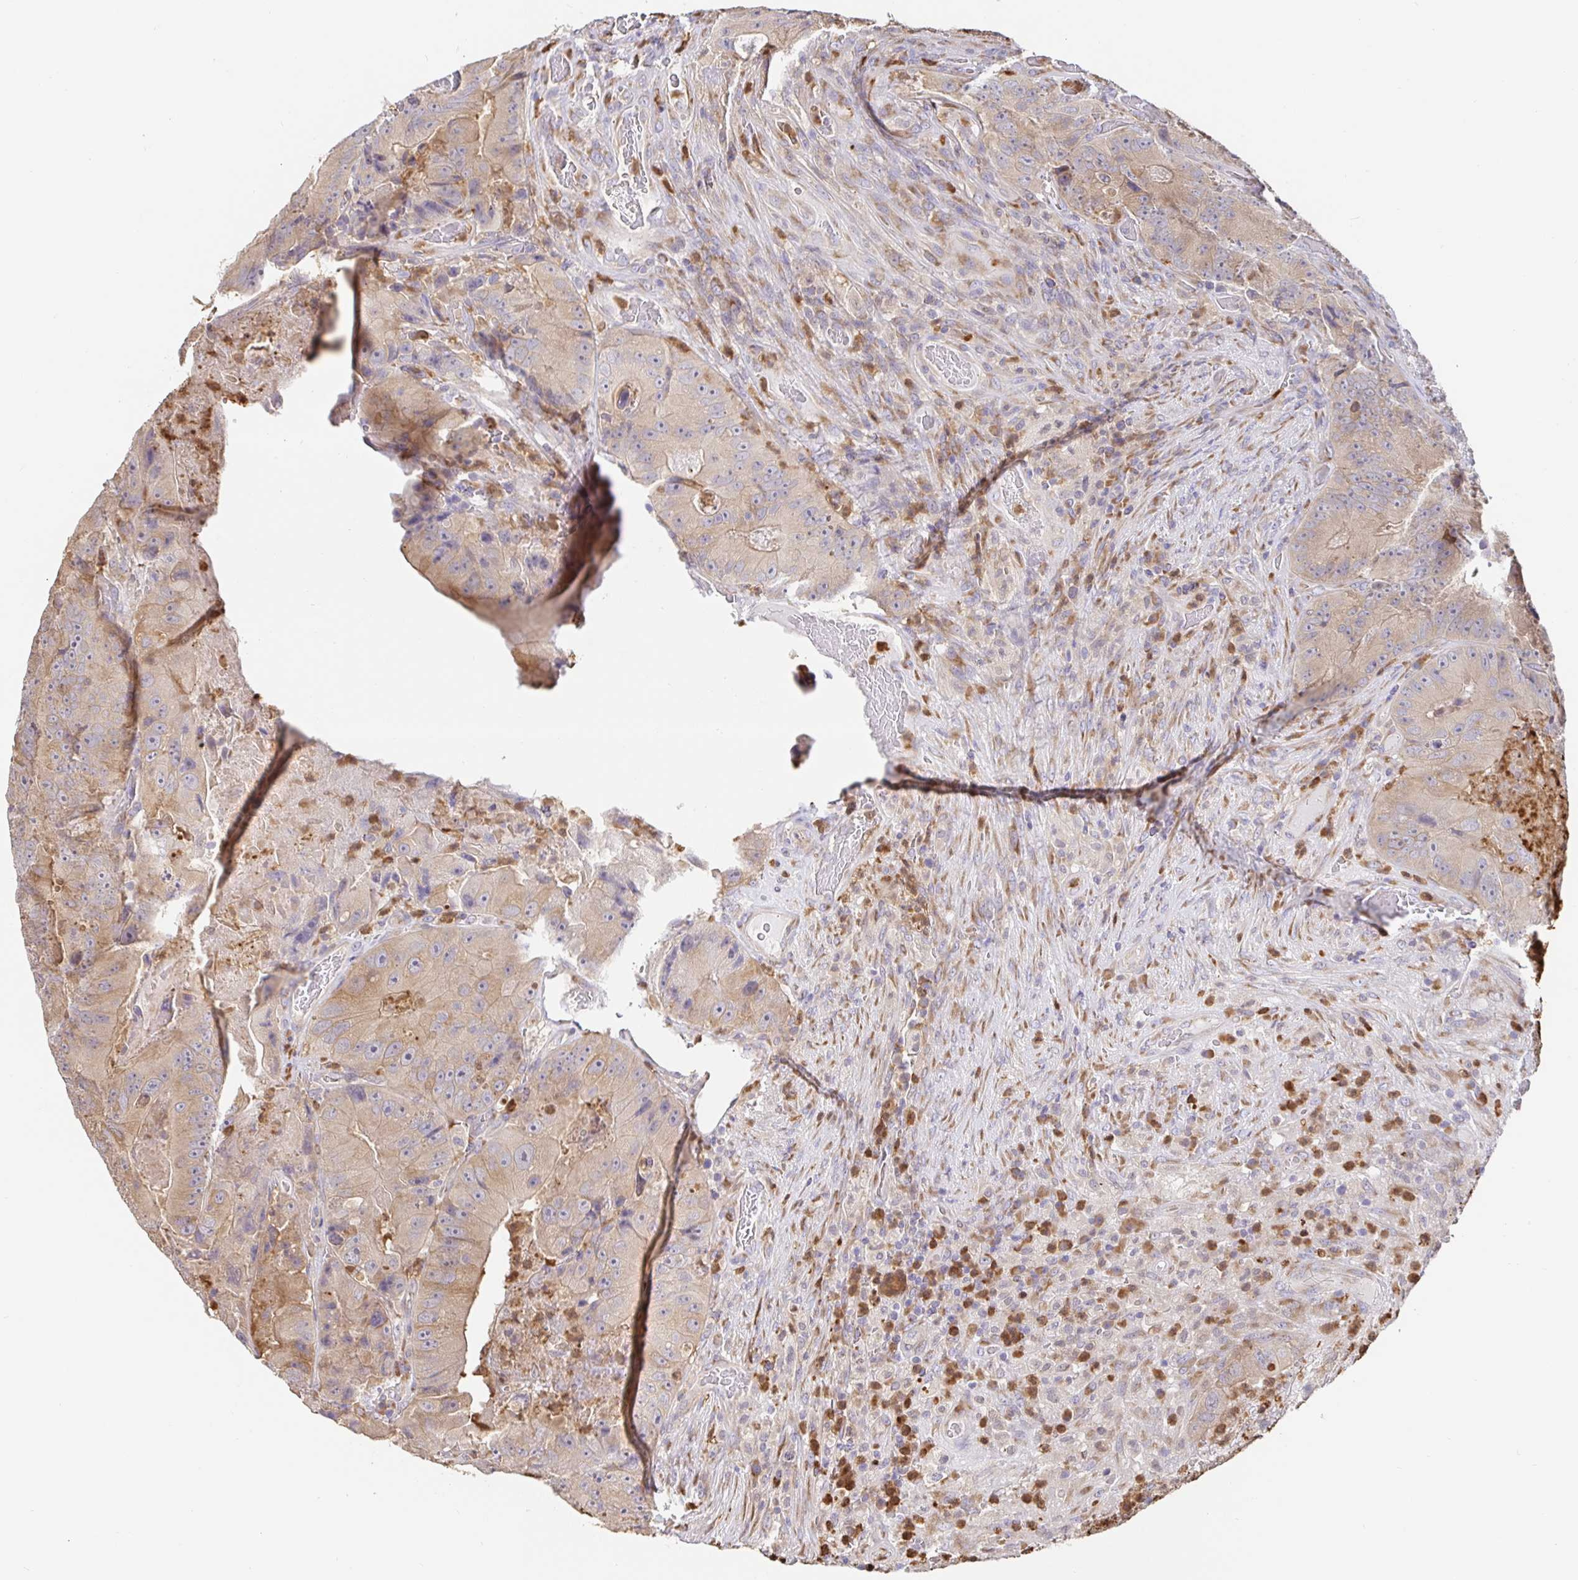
{"staining": {"intensity": "weak", "quantity": "25%-75%", "location": "cytoplasmic/membranous"}, "tissue": "colorectal cancer", "cell_type": "Tumor cells", "image_type": "cancer", "snomed": [{"axis": "morphology", "description": "Adenocarcinoma, NOS"}, {"axis": "topography", "description": "Colon"}], "caption": "Weak cytoplasmic/membranous protein expression is identified in approximately 25%-75% of tumor cells in colorectal adenocarcinoma. The protein is shown in brown color, while the nuclei are stained blue.", "gene": "PDPK1", "patient": {"sex": "female", "age": 86}}